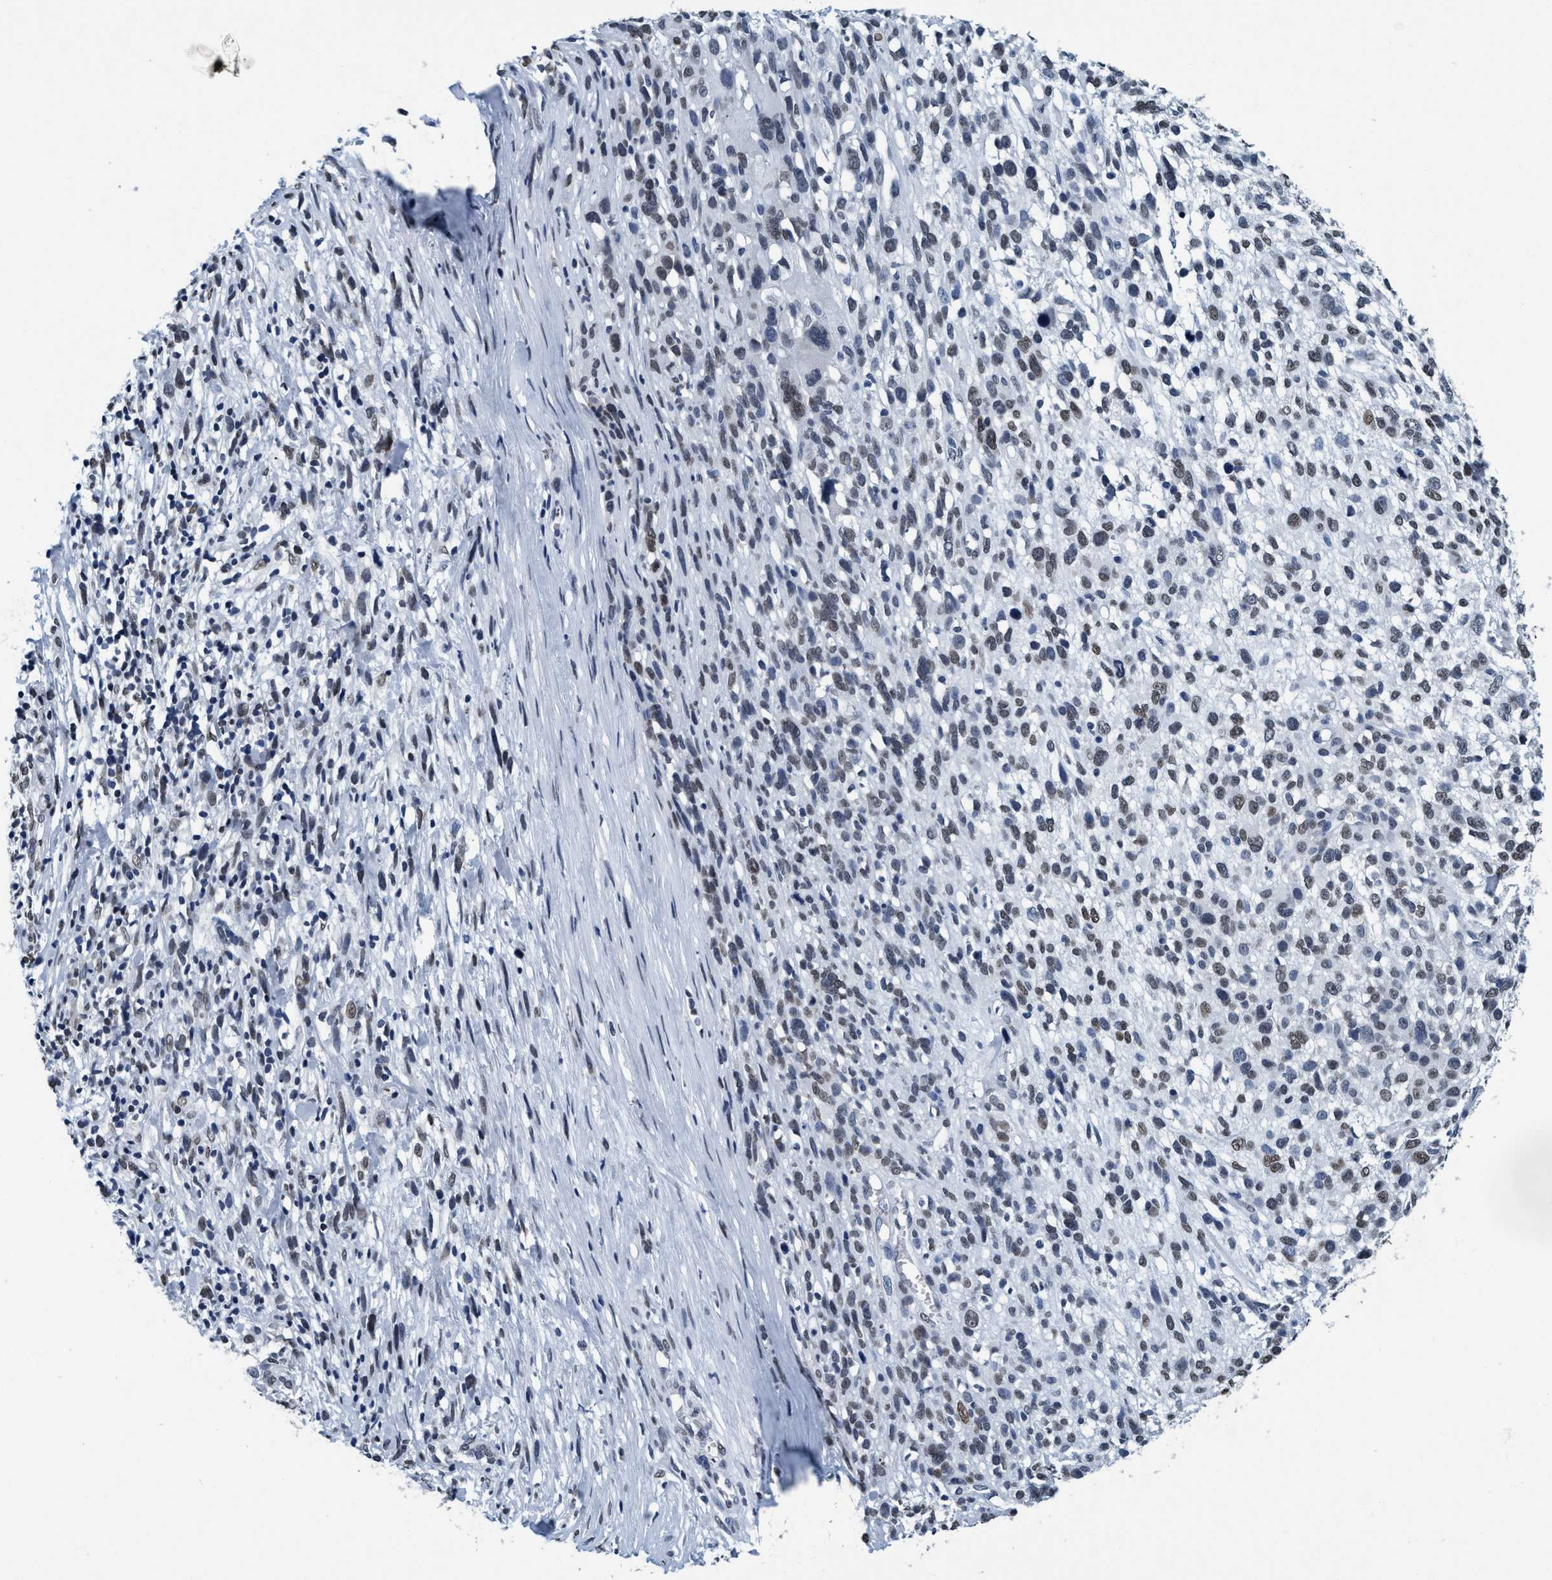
{"staining": {"intensity": "weak", "quantity": ">75%", "location": "nuclear"}, "tissue": "melanoma", "cell_type": "Tumor cells", "image_type": "cancer", "snomed": [{"axis": "morphology", "description": "Malignant melanoma, NOS"}, {"axis": "topography", "description": "Skin"}], "caption": "High-magnification brightfield microscopy of melanoma stained with DAB (3,3'-diaminobenzidine) (brown) and counterstained with hematoxylin (blue). tumor cells exhibit weak nuclear expression is appreciated in approximately>75% of cells. (Stains: DAB in brown, nuclei in blue, Microscopy: brightfield microscopy at high magnification).", "gene": "CCNE2", "patient": {"sex": "female", "age": 55}}